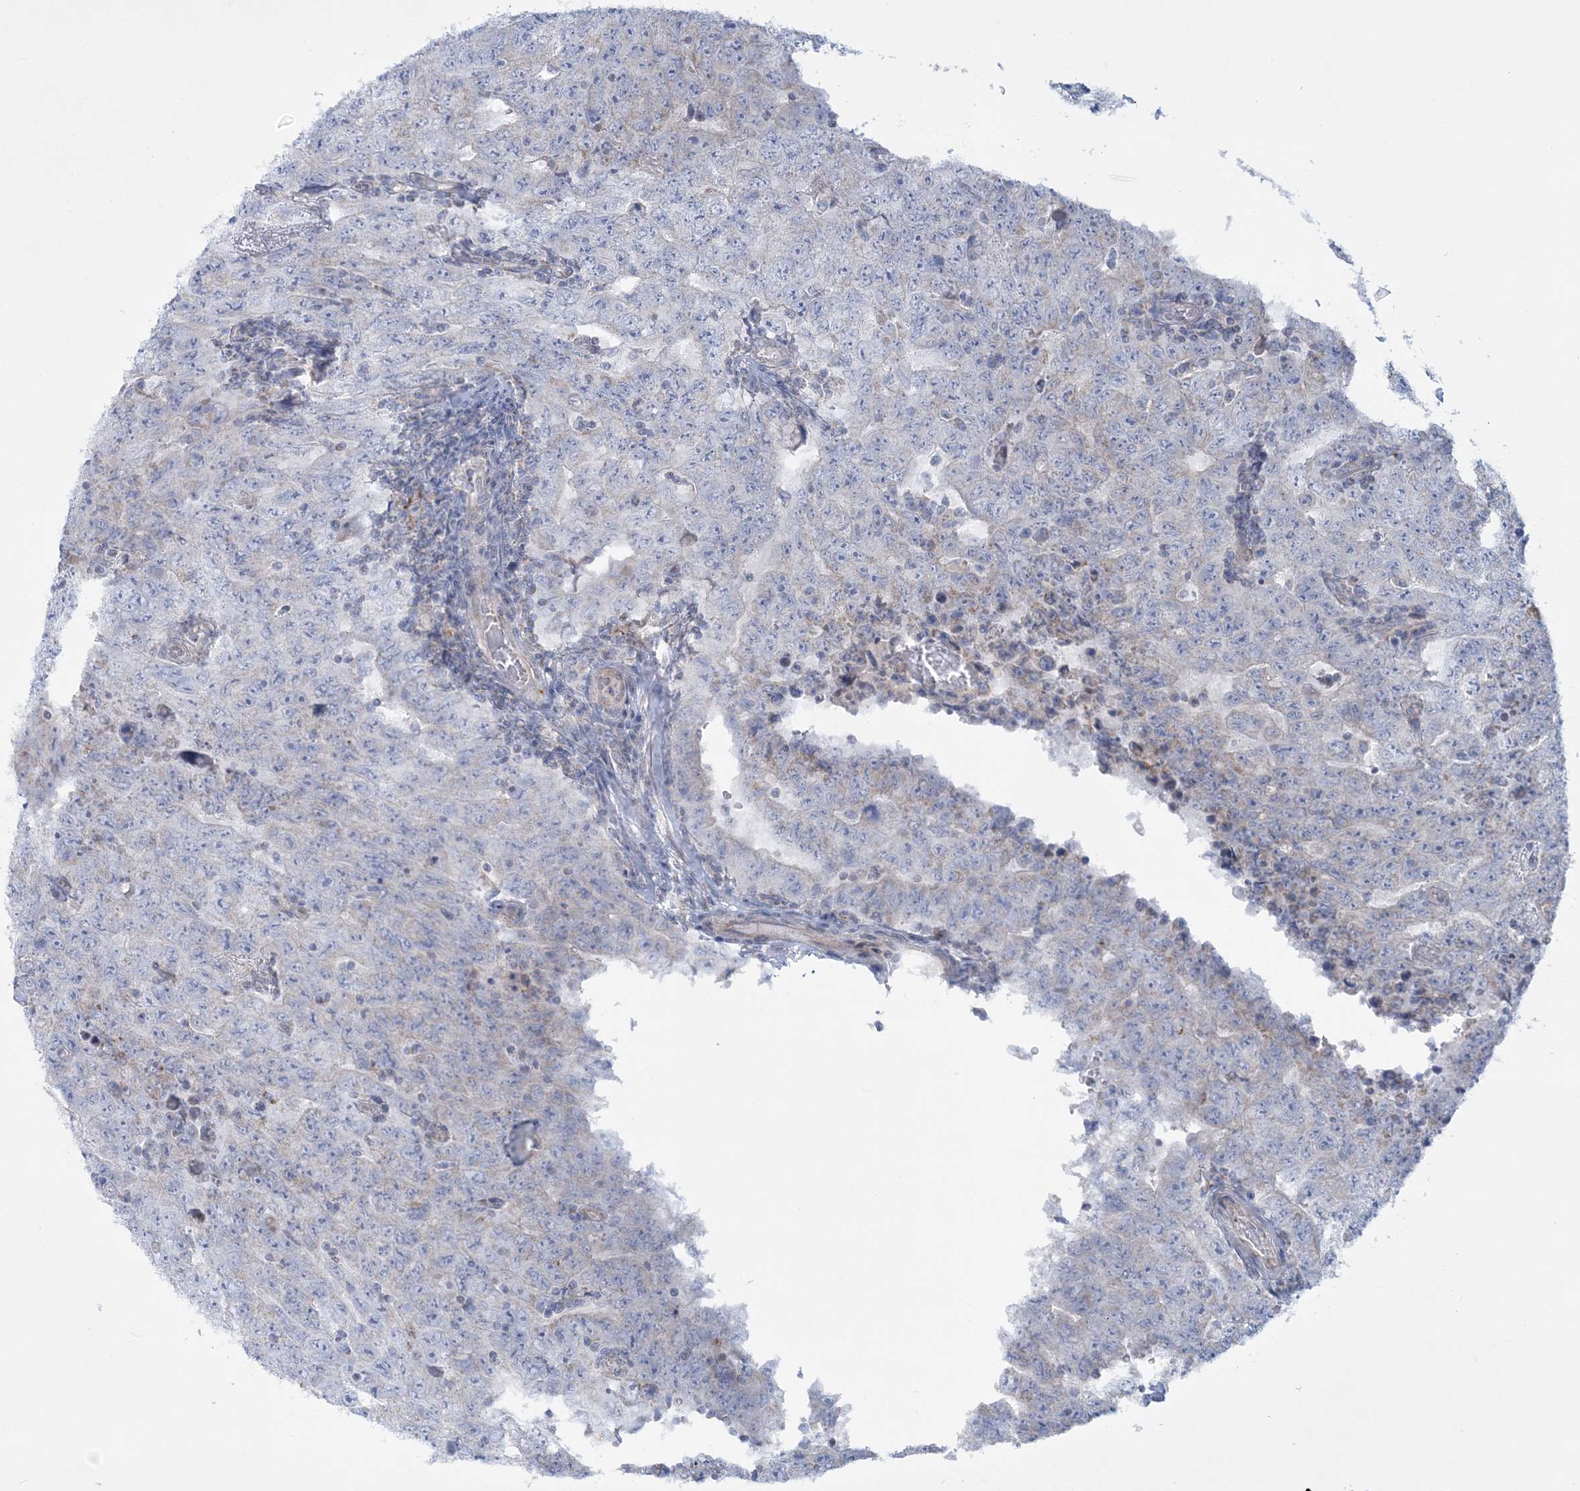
{"staining": {"intensity": "negative", "quantity": "none", "location": "none"}, "tissue": "testis cancer", "cell_type": "Tumor cells", "image_type": "cancer", "snomed": [{"axis": "morphology", "description": "Carcinoma, Embryonal, NOS"}, {"axis": "topography", "description": "Testis"}], "caption": "DAB immunohistochemical staining of testis cancer (embryonal carcinoma) displays no significant expression in tumor cells.", "gene": "TBC1D7", "patient": {"sex": "male", "age": 26}}